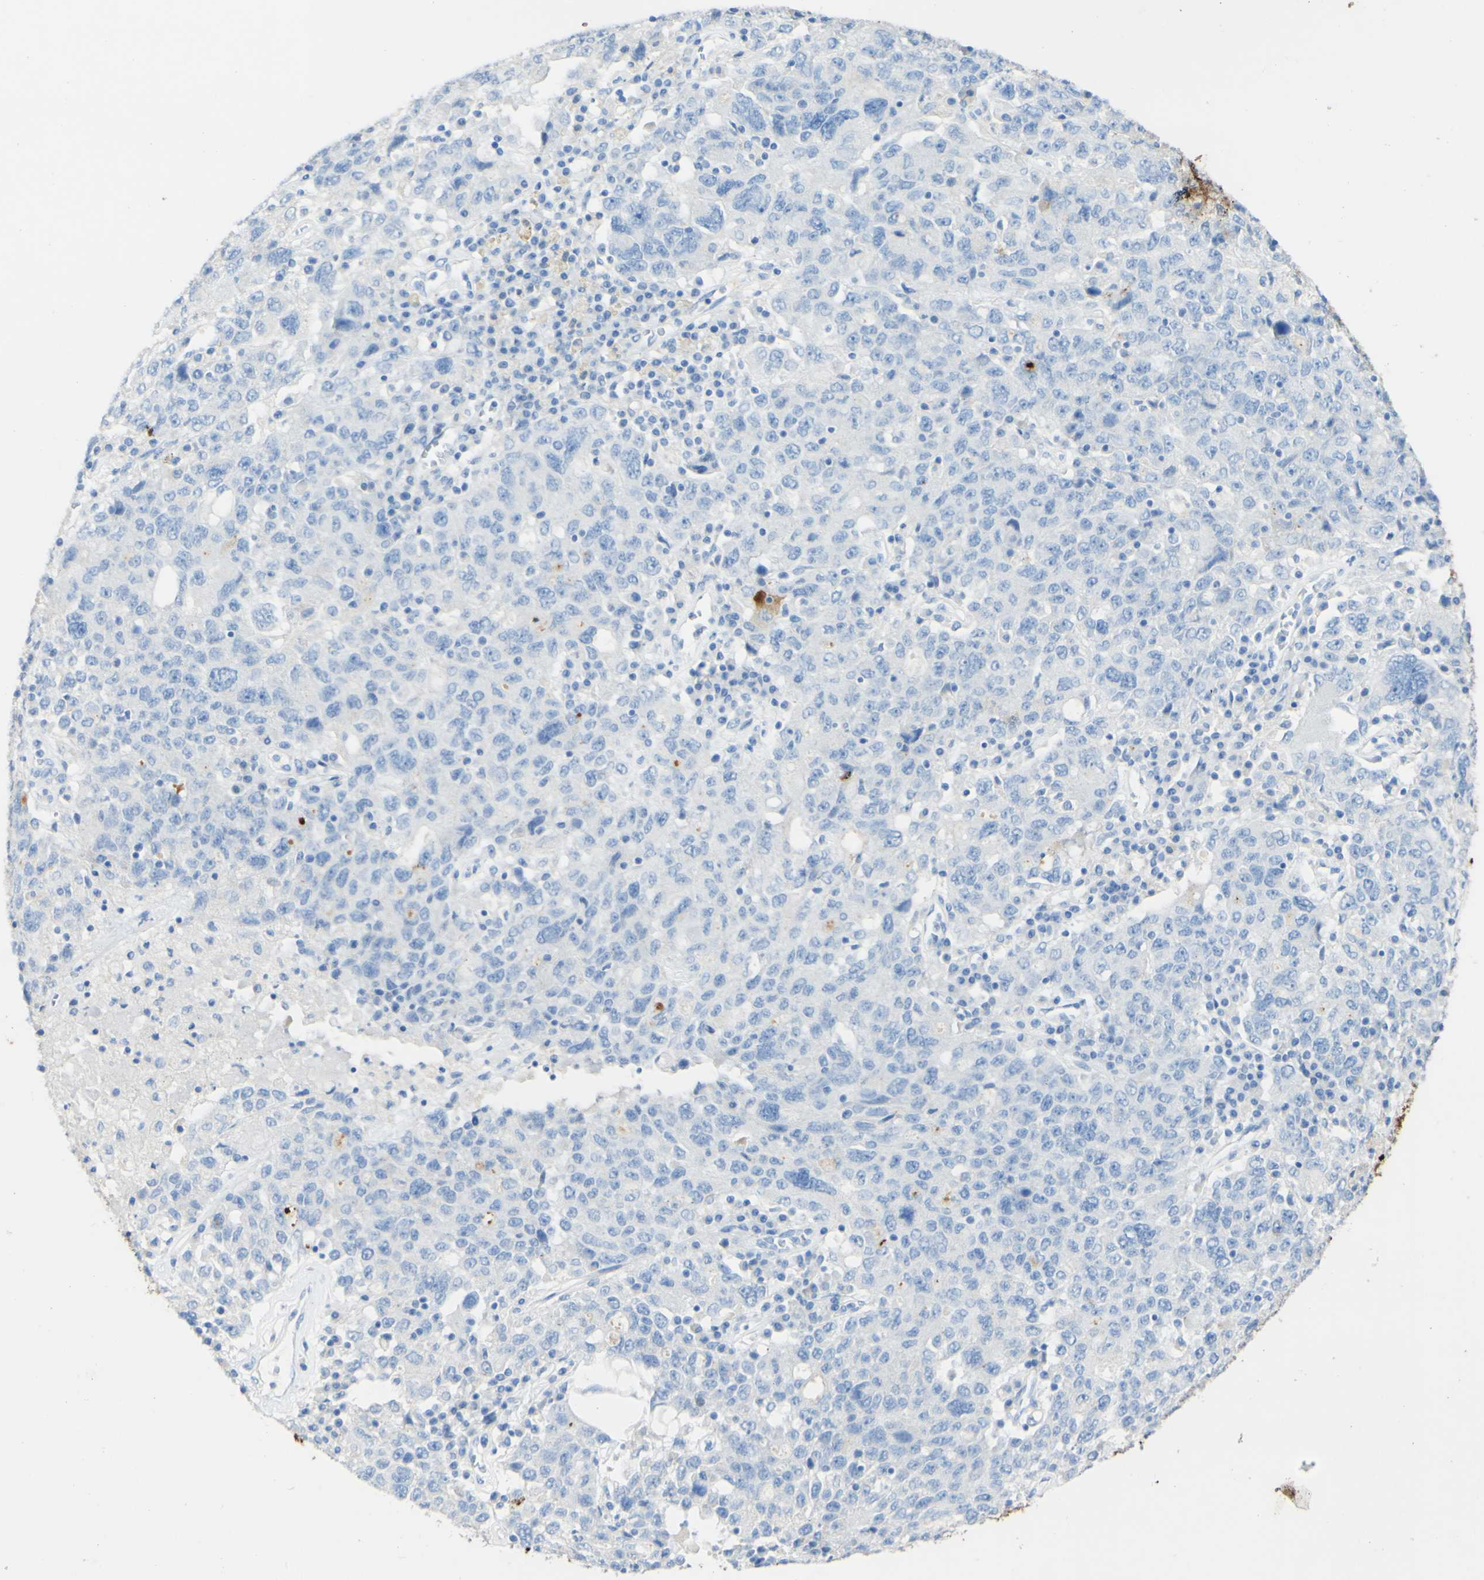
{"staining": {"intensity": "negative", "quantity": "none", "location": "none"}, "tissue": "ovarian cancer", "cell_type": "Tumor cells", "image_type": "cancer", "snomed": [{"axis": "morphology", "description": "Carcinoma, endometroid"}, {"axis": "topography", "description": "Ovary"}], "caption": "Ovarian cancer (endometroid carcinoma) was stained to show a protein in brown. There is no significant staining in tumor cells.", "gene": "PIGR", "patient": {"sex": "female", "age": 62}}